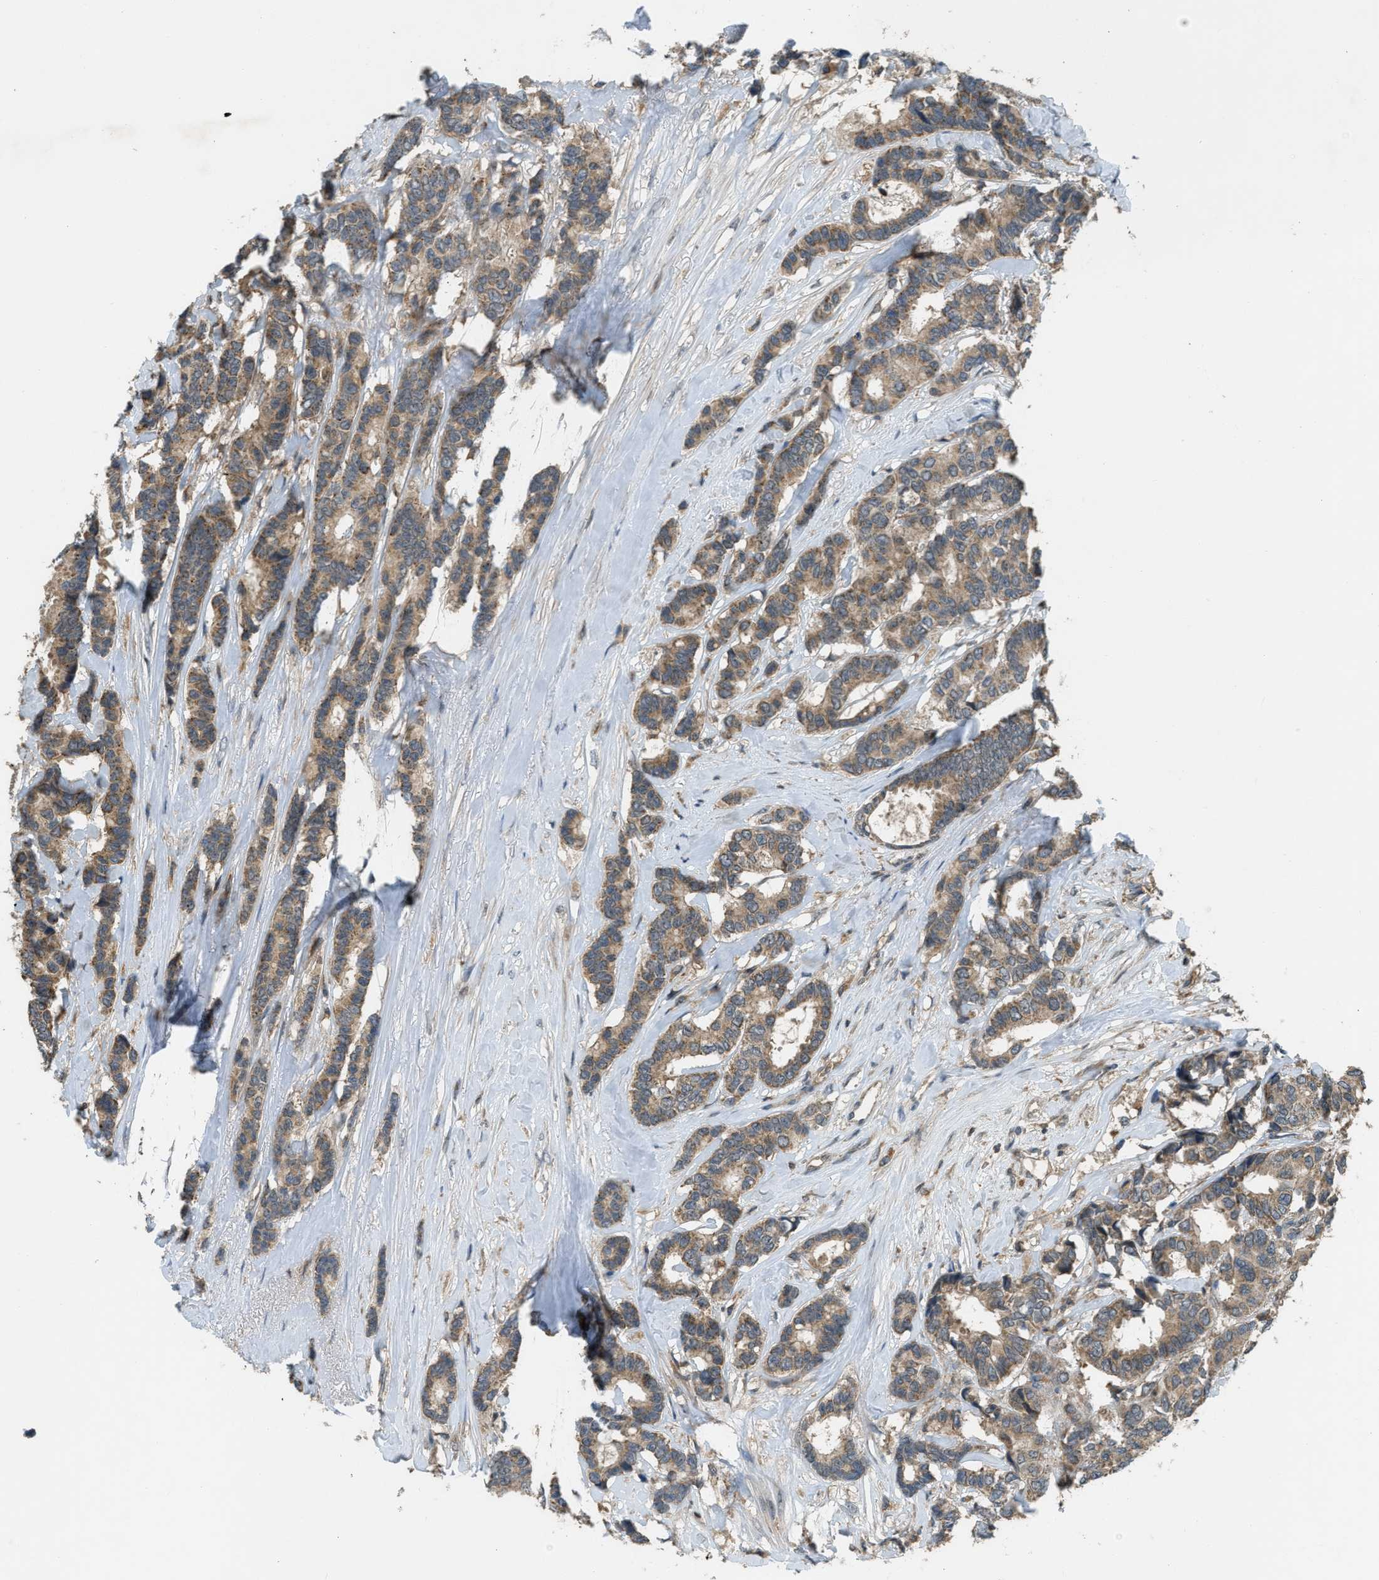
{"staining": {"intensity": "moderate", "quantity": ">75%", "location": "cytoplasmic/membranous"}, "tissue": "breast cancer", "cell_type": "Tumor cells", "image_type": "cancer", "snomed": [{"axis": "morphology", "description": "Duct carcinoma"}, {"axis": "topography", "description": "Breast"}], "caption": "Protein staining shows moderate cytoplasmic/membranous expression in approximately >75% of tumor cells in breast cancer (intraductal carcinoma).", "gene": "ZNF71", "patient": {"sex": "female", "age": 87}}